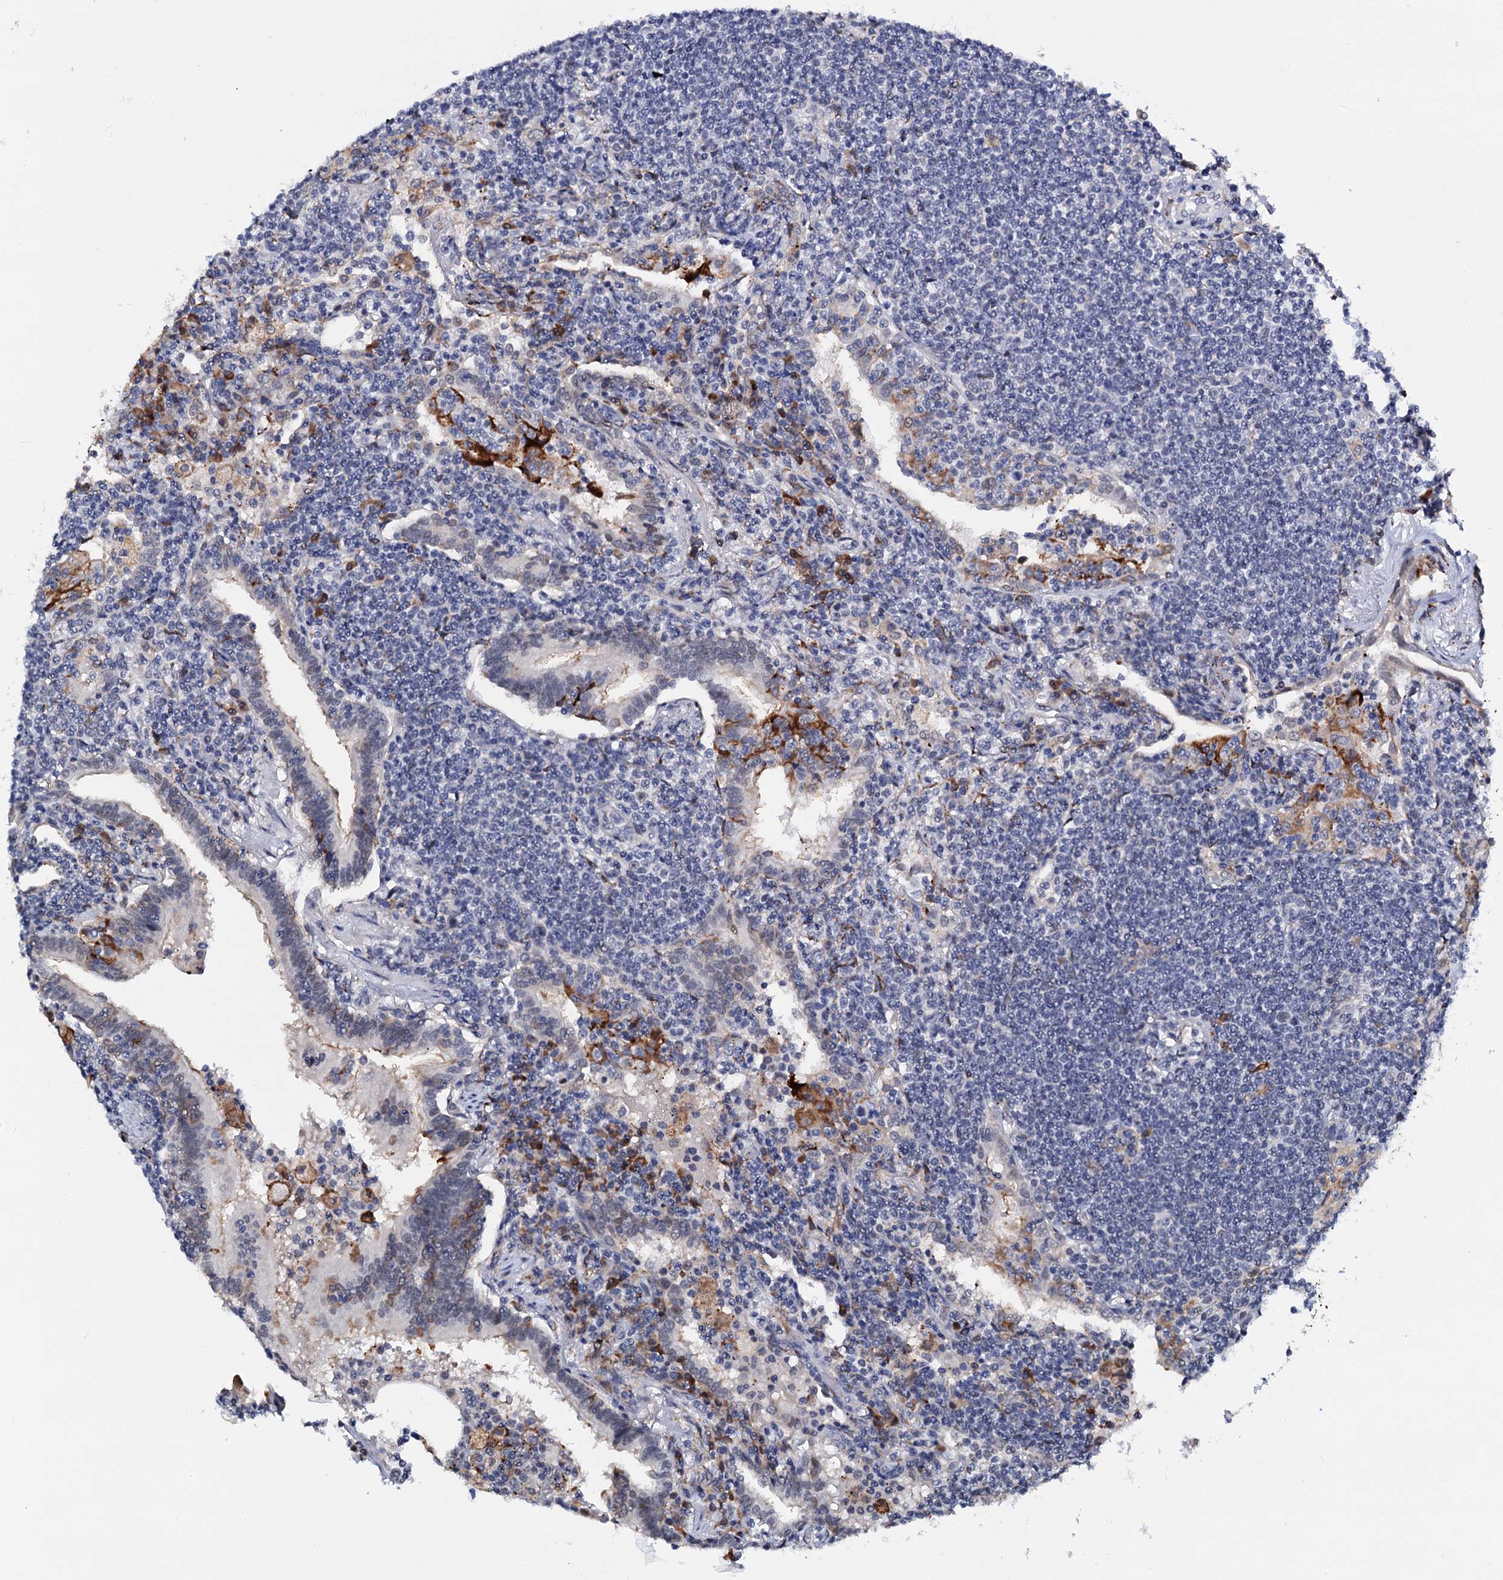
{"staining": {"intensity": "negative", "quantity": "none", "location": "none"}, "tissue": "lymphoma", "cell_type": "Tumor cells", "image_type": "cancer", "snomed": [{"axis": "morphology", "description": "Malignant lymphoma, non-Hodgkin's type, Low grade"}, {"axis": "topography", "description": "Lung"}], "caption": "IHC image of human malignant lymphoma, non-Hodgkin's type (low-grade) stained for a protein (brown), which reveals no staining in tumor cells.", "gene": "SLC7A10", "patient": {"sex": "female", "age": 71}}